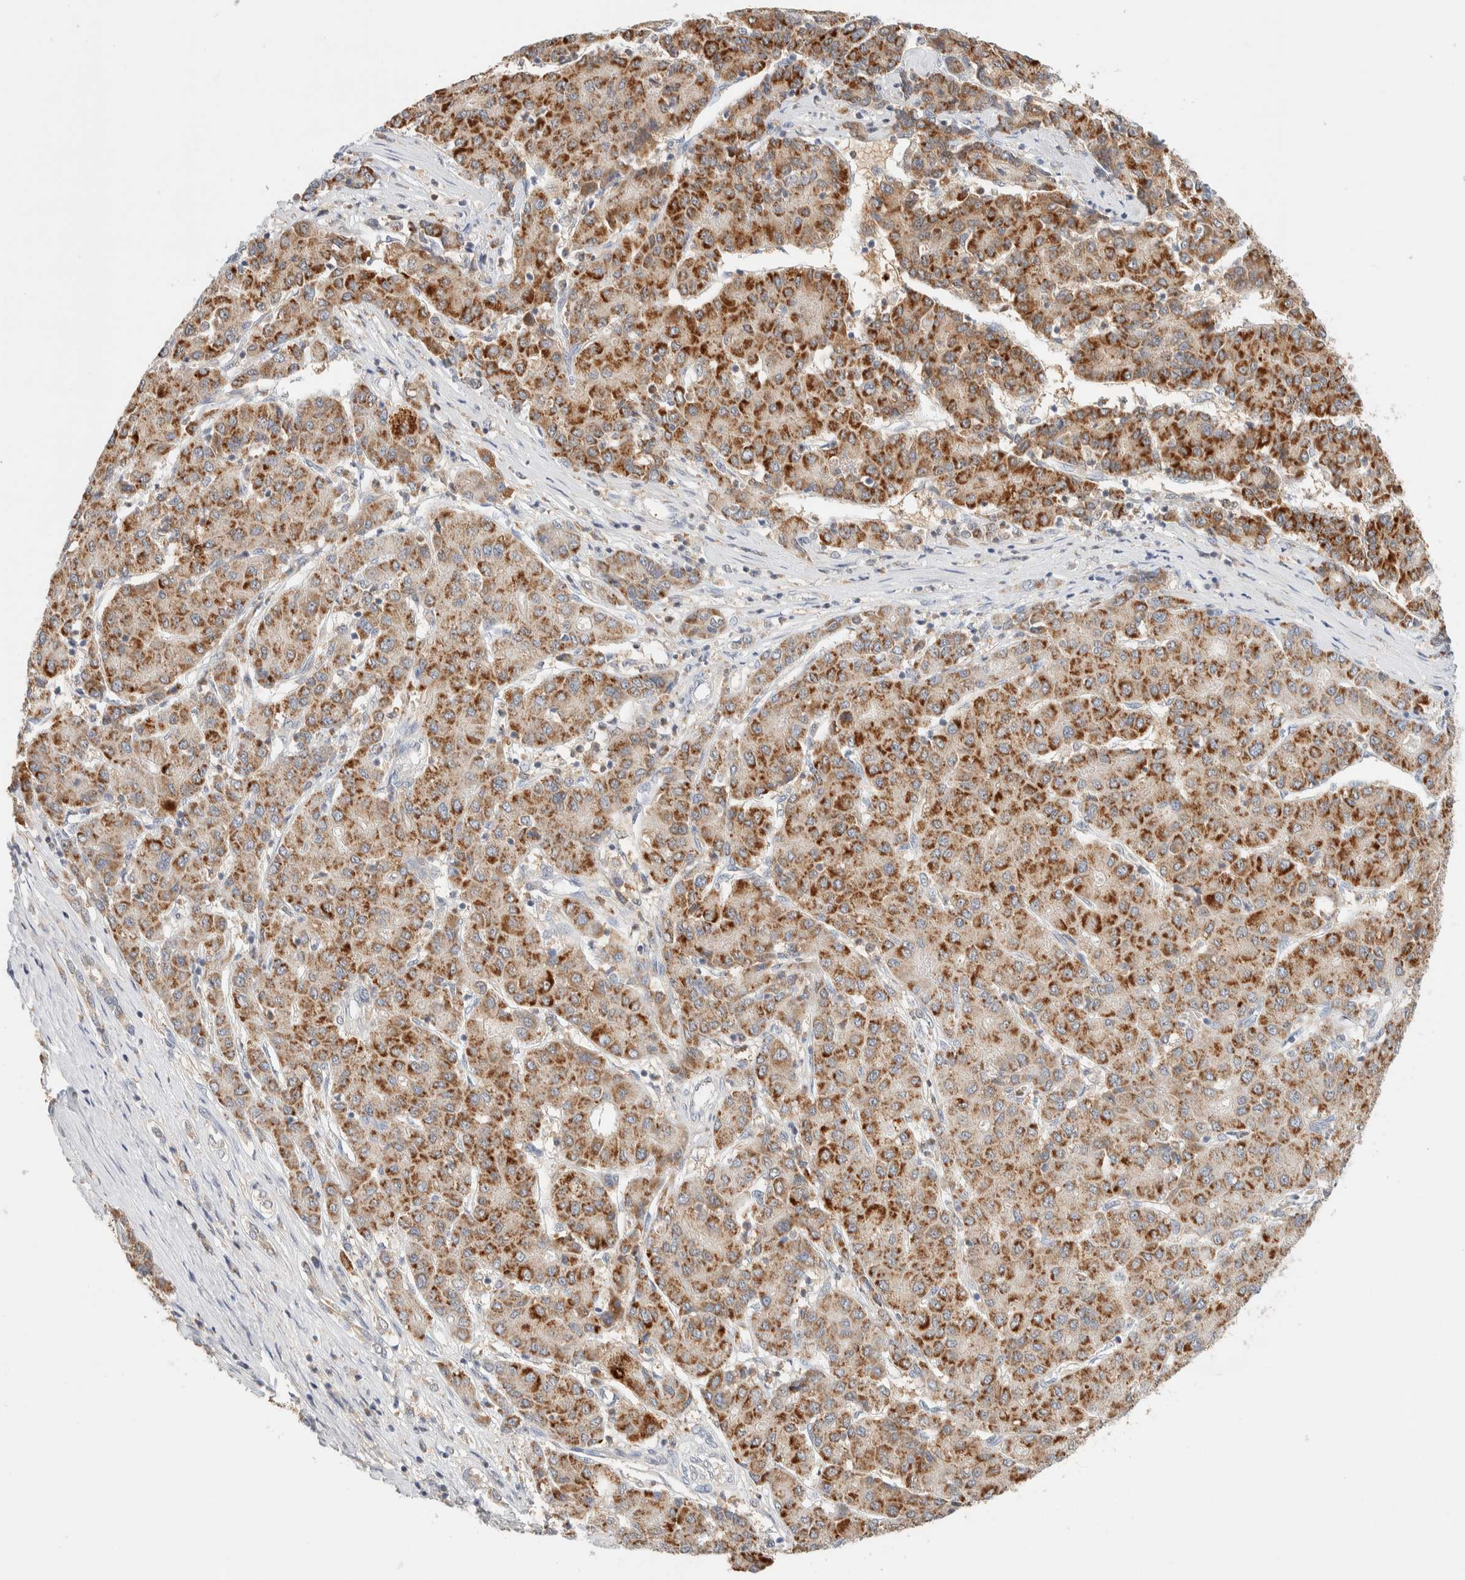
{"staining": {"intensity": "strong", "quantity": ">75%", "location": "cytoplasmic/membranous"}, "tissue": "liver cancer", "cell_type": "Tumor cells", "image_type": "cancer", "snomed": [{"axis": "morphology", "description": "Carcinoma, Hepatocellular, NOS"}, {"axis": "topography", "description": "Liver"}], "caption": "Protein staining exhibits strong cytoplasmic/membranous expression in approximately >75% of tumor cells in hepatocellular carcinoma (liver).", "gene": "HDHD3", "patient": {"sex": "male", "age": 65}}